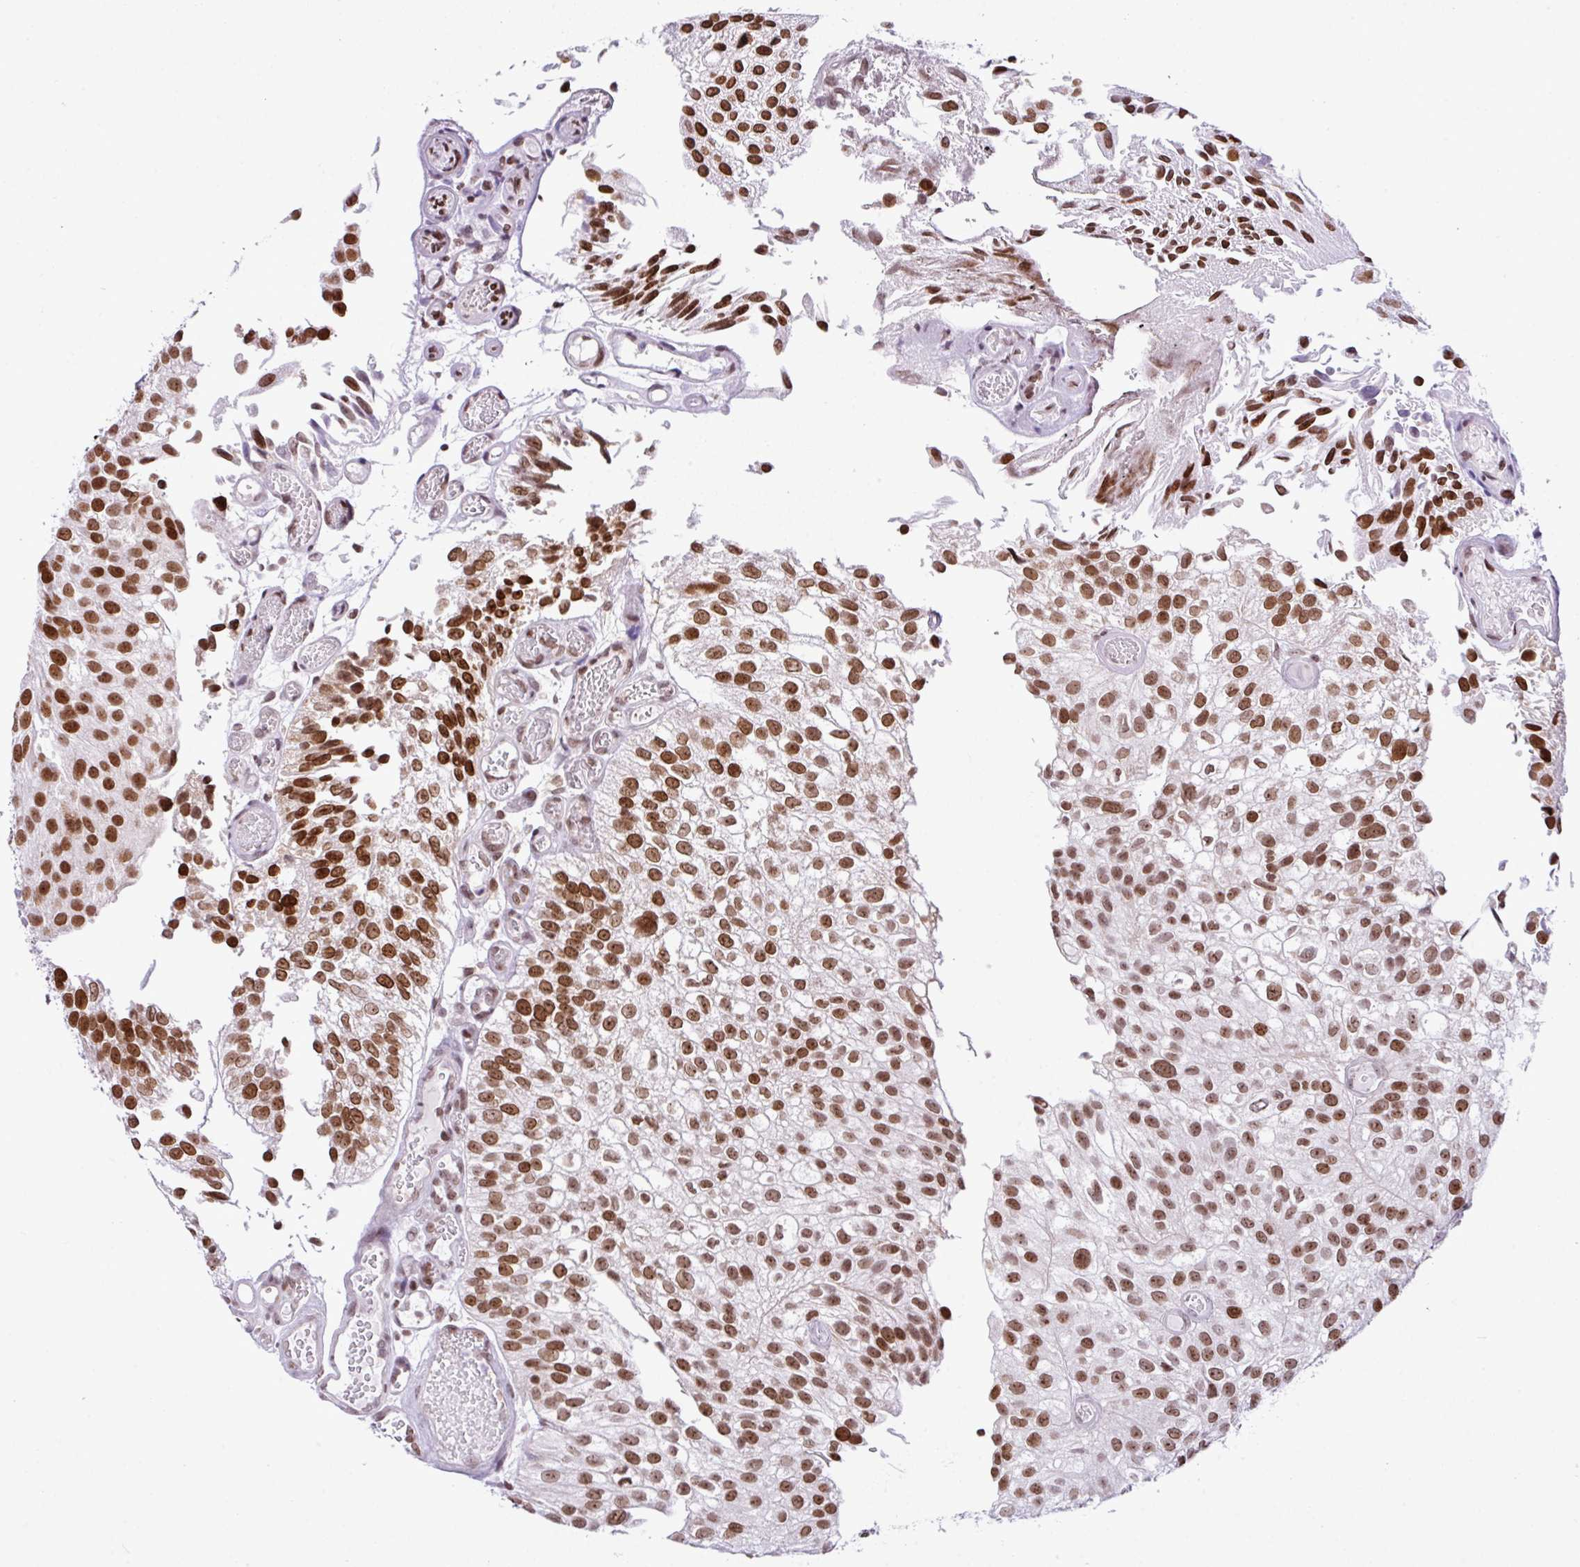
{"staining": {"intensity": "strong", "quantity": ">75%", "location": "nuclear"}, "tissue": "urothelial cancer", "cell_type": "Tumor cells", "image_type": "cancer", "snomed": [{"axis": "morphology", "description": "Urothelial carcinoma, NOS"}, {"axis": "topography", "description": "Urinary bladder"}], "caption": "Immunohistochemical staining of urothelial cancer exhibits strong nuclear protein expression in about >75% of tumor cells.", "gene": "CCDC137", "patient": {"sex": "male", "age": 87}}